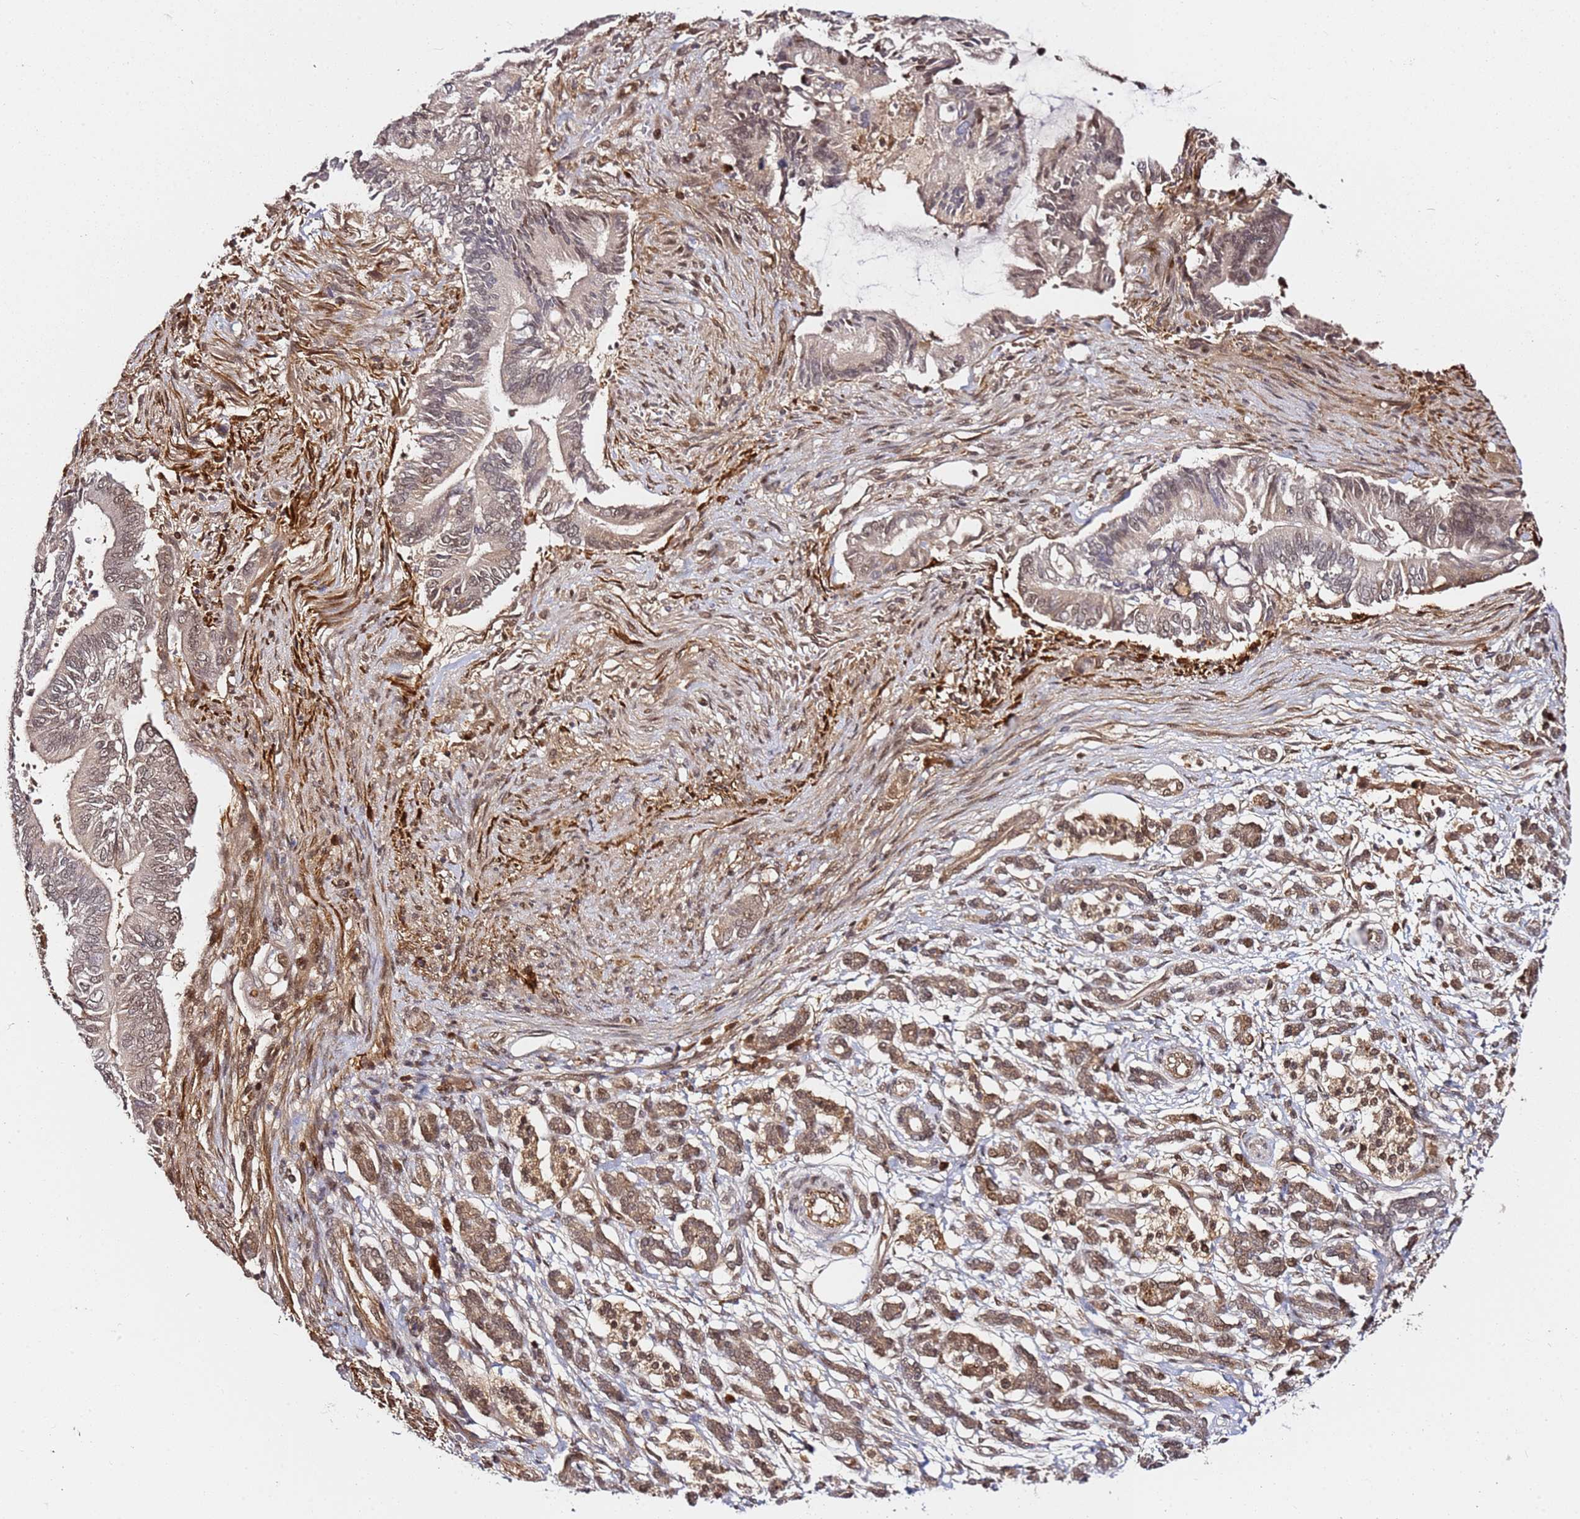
{"staining": {"intensity": "weak", "quantity": "<25%", "location": "nuclear"}, "tissue": "pancreatic cancer", "cell_type": "Tumor cells", "image_type": "cancer", "snomed": [{"axis": "morphology", "description": "Adenocarcinoma, NOS"}, {"axis": "topography", "description": "Pancreas"}], "caption": "A histopathology image of pancreatic adenocarcinoma stained for a protein displays no brown staining in tumor cells.", "gene": "RGS18", "patient": {"sex": "male", "age": 68}}